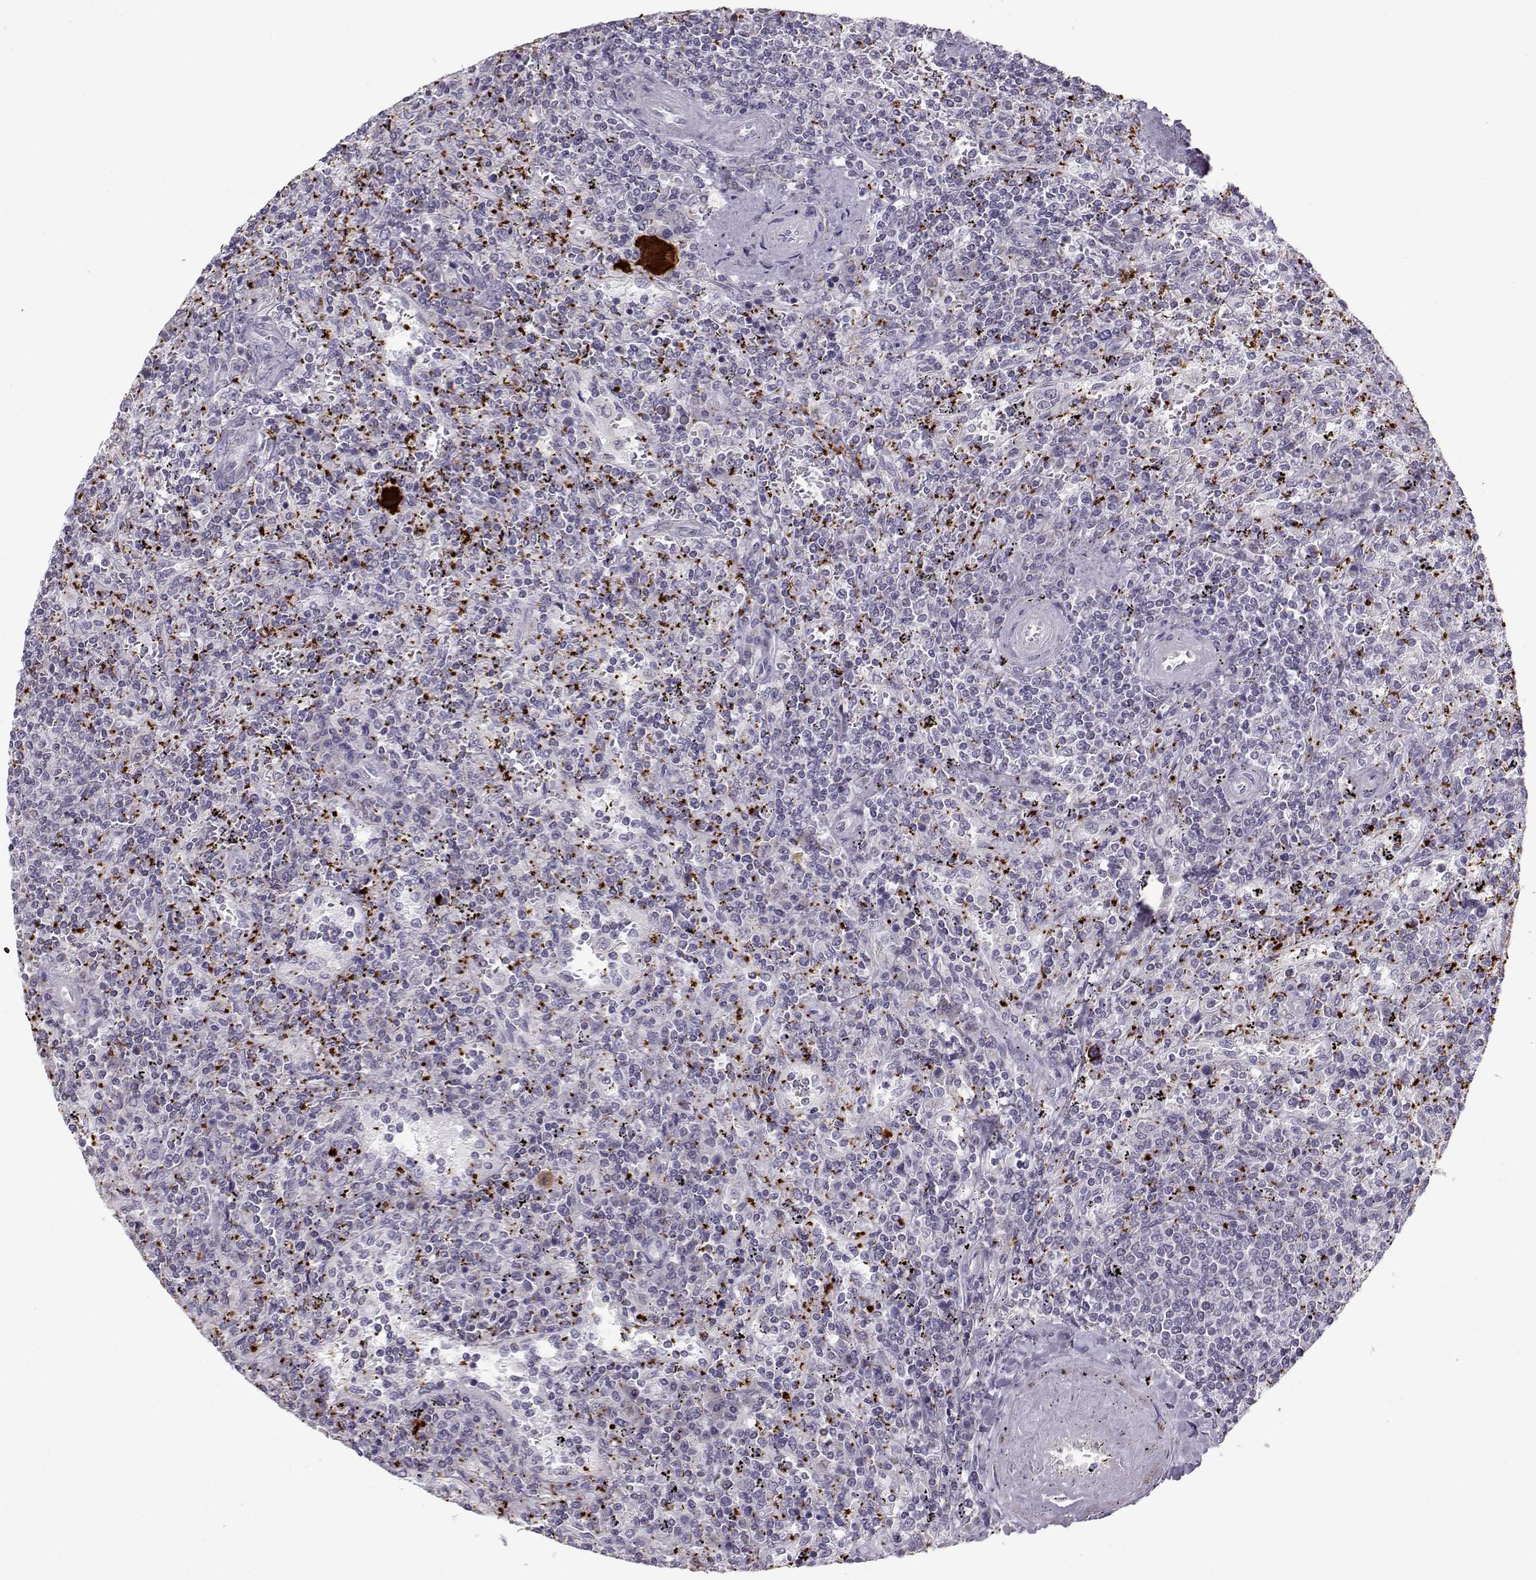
{"staining": {"intensity": "strong", "quantity": "<25%", "location": "cytoplasmic/membranous"}, "tissue": "lymphoma", "cell_type": "Tumor cells", "image_type": "cancer", "snomed": [{"axis": "morphology", "description": "Malignant lymphoma, non-Hodgkin's type, Low grade"}, {"axis": "topography", "description": "Spleen"}], "caption": "There is medium levels of strong cytoplasmic/membranous expression in tumor cells of lymphoma, as demonstrated by immunohistochemical staining (brown color).", "gene": "KLF17", "patient": {"sex": "male", "age": 62}}